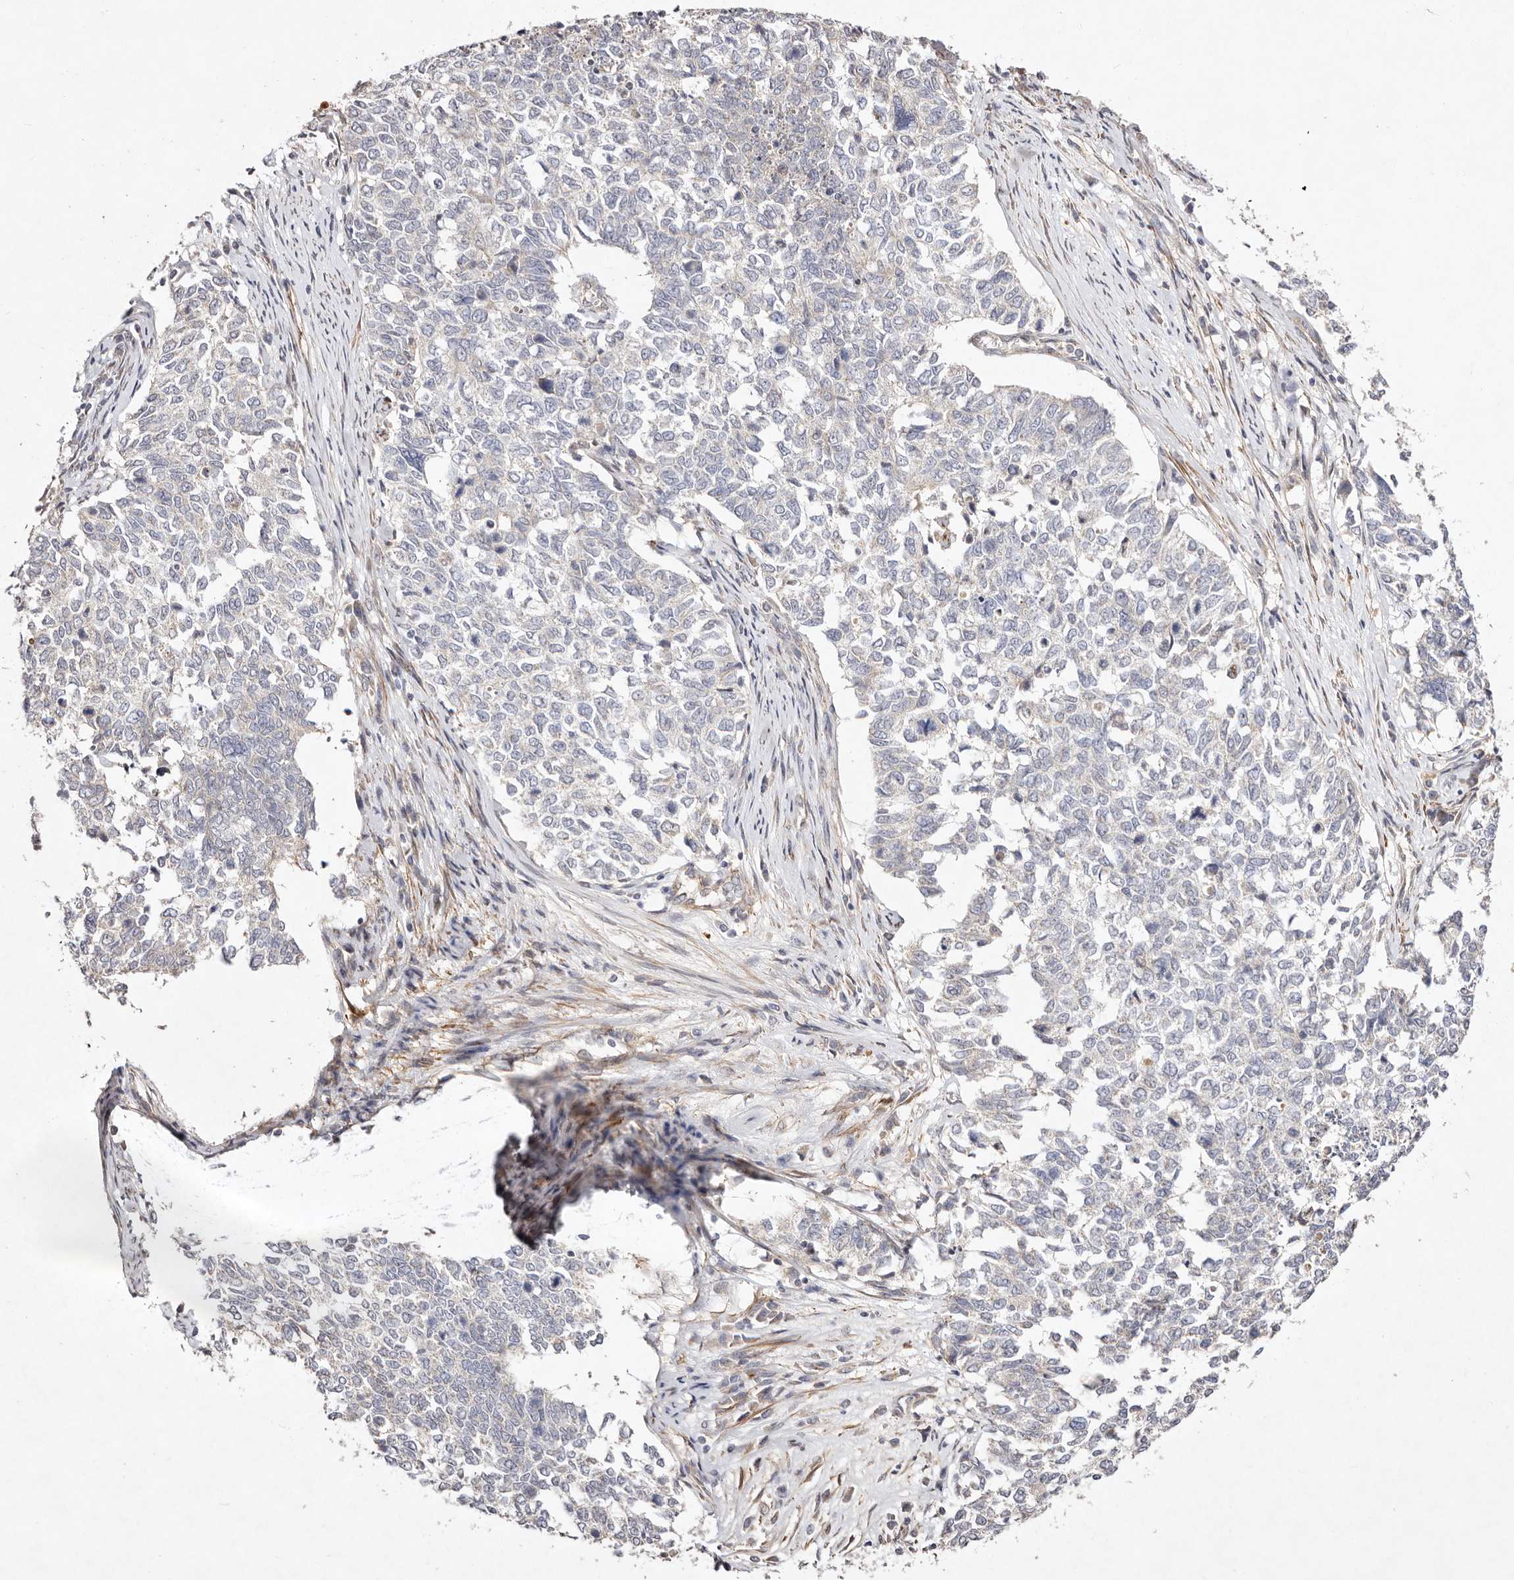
{"staining": {"intensity": "negative", "quantity": "none", "location": "none"}, "tissue": "cervical cancer", "cell_type": "Tumor cells", "image_type": "cancer", "snomed": [{"axis": "morphology", "description": "Squamous cell carcinoma, NOS"}, {"axis": "topography", "description": "Cervix"}], "caption": "High power microscopy micrograph of an immunohistochemistry image of cervical cancer, revealing no significant staining in tumor cells.", "gene": "MTMR11", "patient": {"sex": "female", "age": 63}}